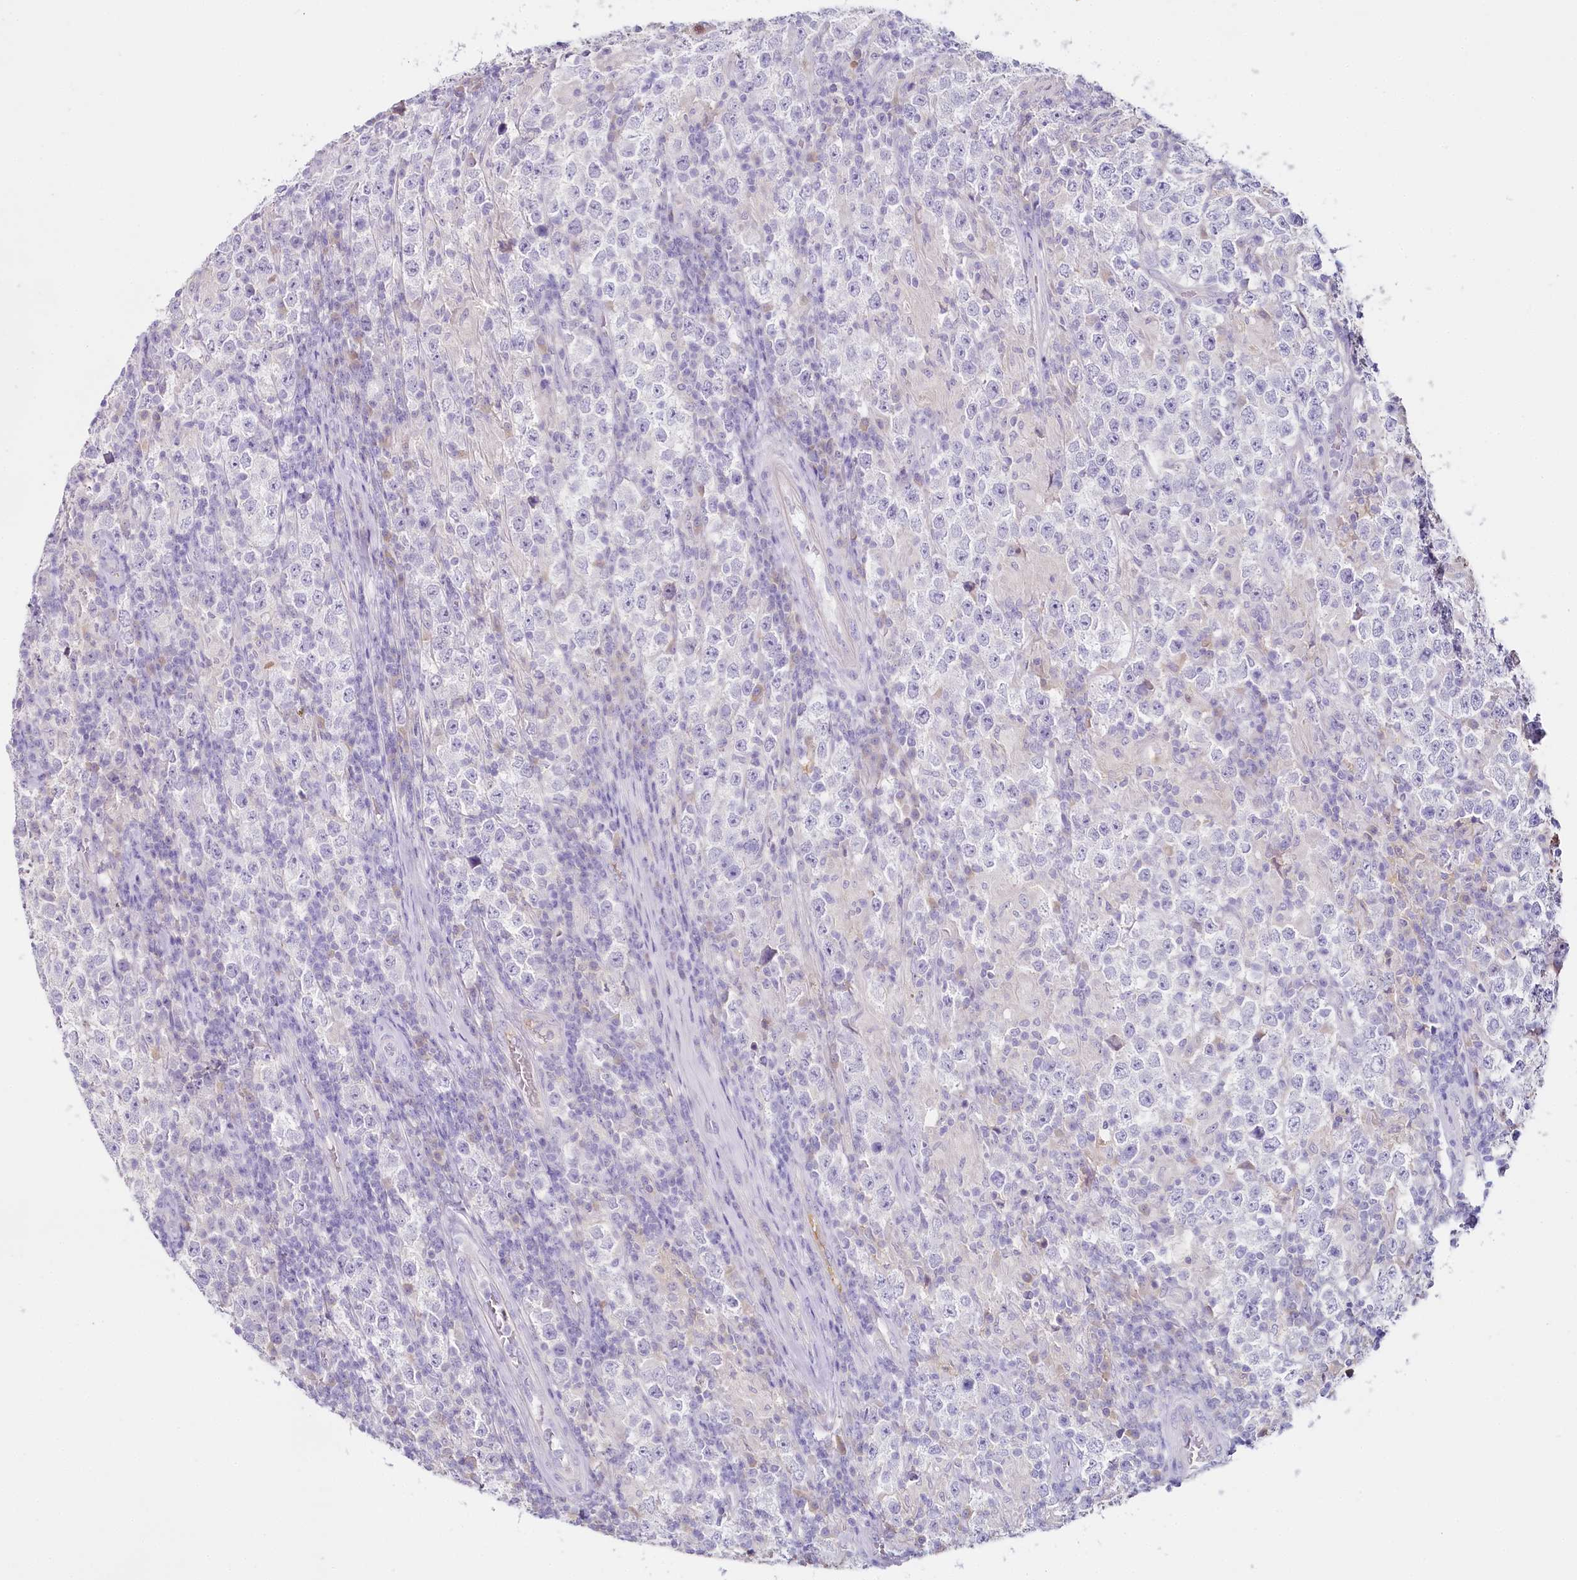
{"staining": {"intensity": "negative", "quantity": "none", "location": "none"}, "tissue": "testis cancer", "cell_type": "Tumor cells", "image_type": "cancer", "snomed": [{"axis": "morphology", "description": "Normal tissue, NOS"}, {"axis": "morphology", "description": "Urothelial carcinoma, High grade"}, {"axis": "morphology", "description": "Seminoma, NOS"}, {"axis": "morphology", "description": "Carcinoma, Embryonal, NOS"}, {"axis": "topography", "description": "Urinary bladder"}, {"axis": "topography", "description": "Testis"}], "caption": "A histopathology image of human testis cancer is negative for staining in tumor cells.", "gene": "HPD", "patient": {"sex": "male", "age": 41}}